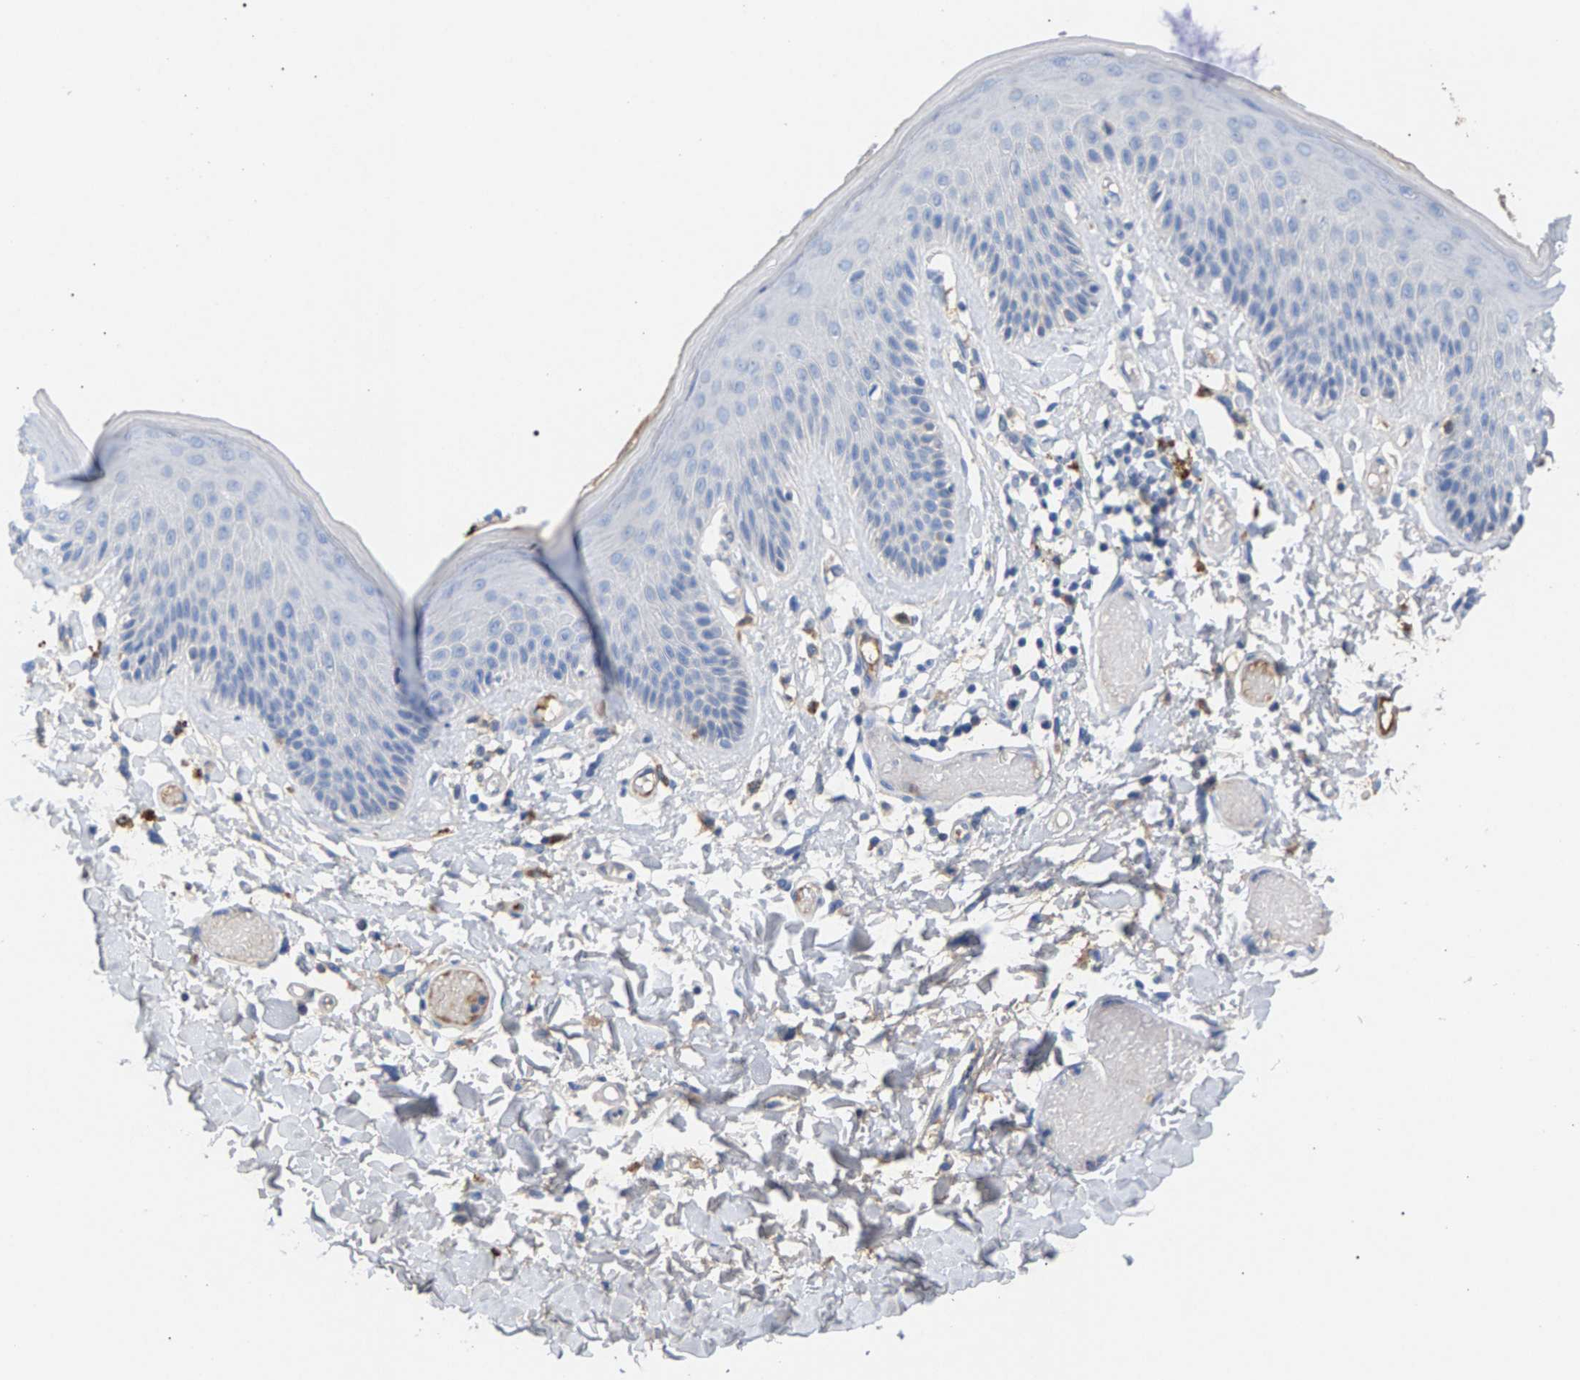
{"staining": {"intensity": "negative", "quantity": "none", "location": "none"}, "tissue": "skin", "cell_type": "Epidermal cells", "image_type": "normal", "snomed": [{"axis": "morphology", "description": "Normal tissue, NOS"}, {"axis": "topography", "description": "Vulva"}], "caption": "The histopathology image displays no significant expression in epidermal cells of skin. The staining is performed using DAB brown chromogen with nuclei counter-stained in using hematoxylin.", "gene": "APOH", "patient": {"sex": "female", "age": 73}}